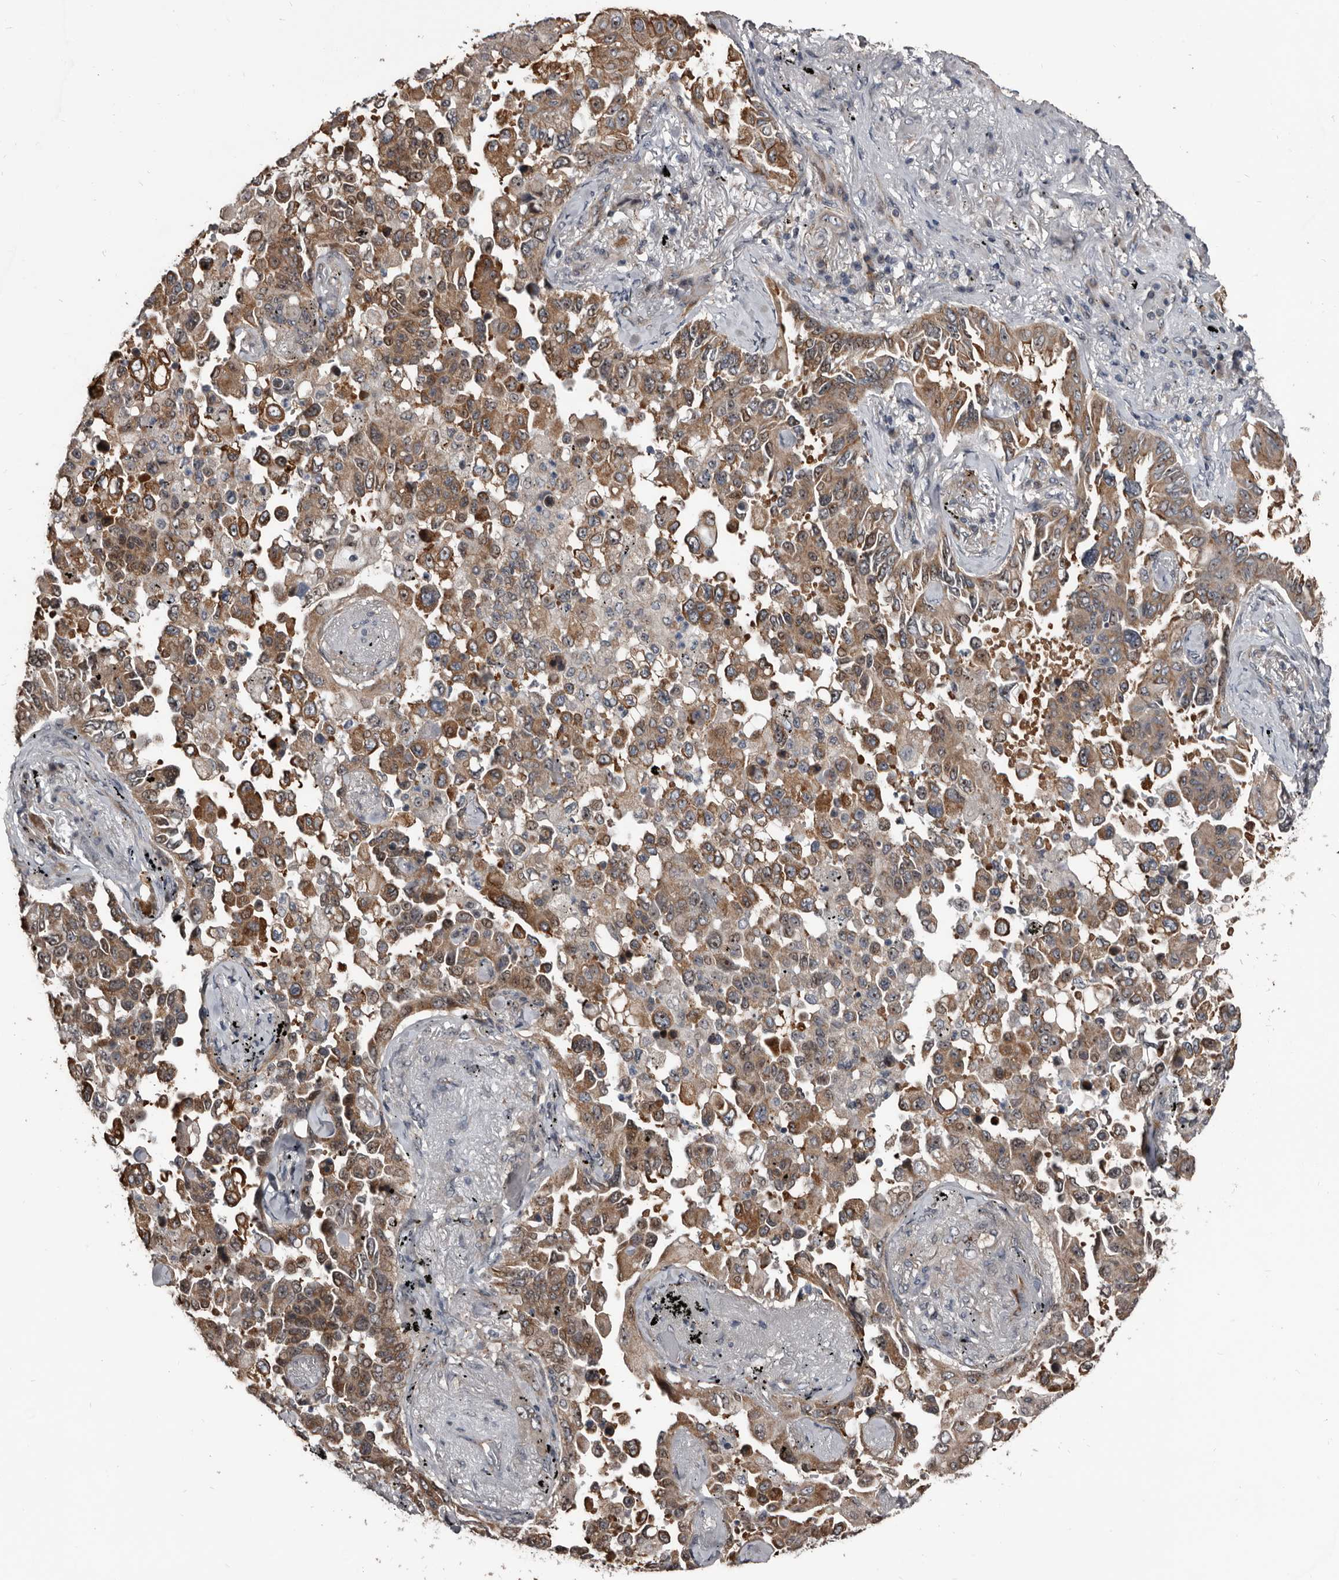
{"staining": {"intensity": "moderate", "quantity": ">75%", "location": "cytoplasmic/membranous"}, "tissue": "lung cancer", "cell_type": "Tumor cells", "image_type": "cancer", "snomed": [{"axis": "morphology", "description": "Adenocarcinoma, NOS"}, {"axis": "topography", "description": "Lung"}], "caption": "Moderate cytoplasmic/membranous staining is identified in approximately >75% of tumor cells in lung cancer.", "gene": "DHPS", "patient": {"sex": "female", "age": 67}}